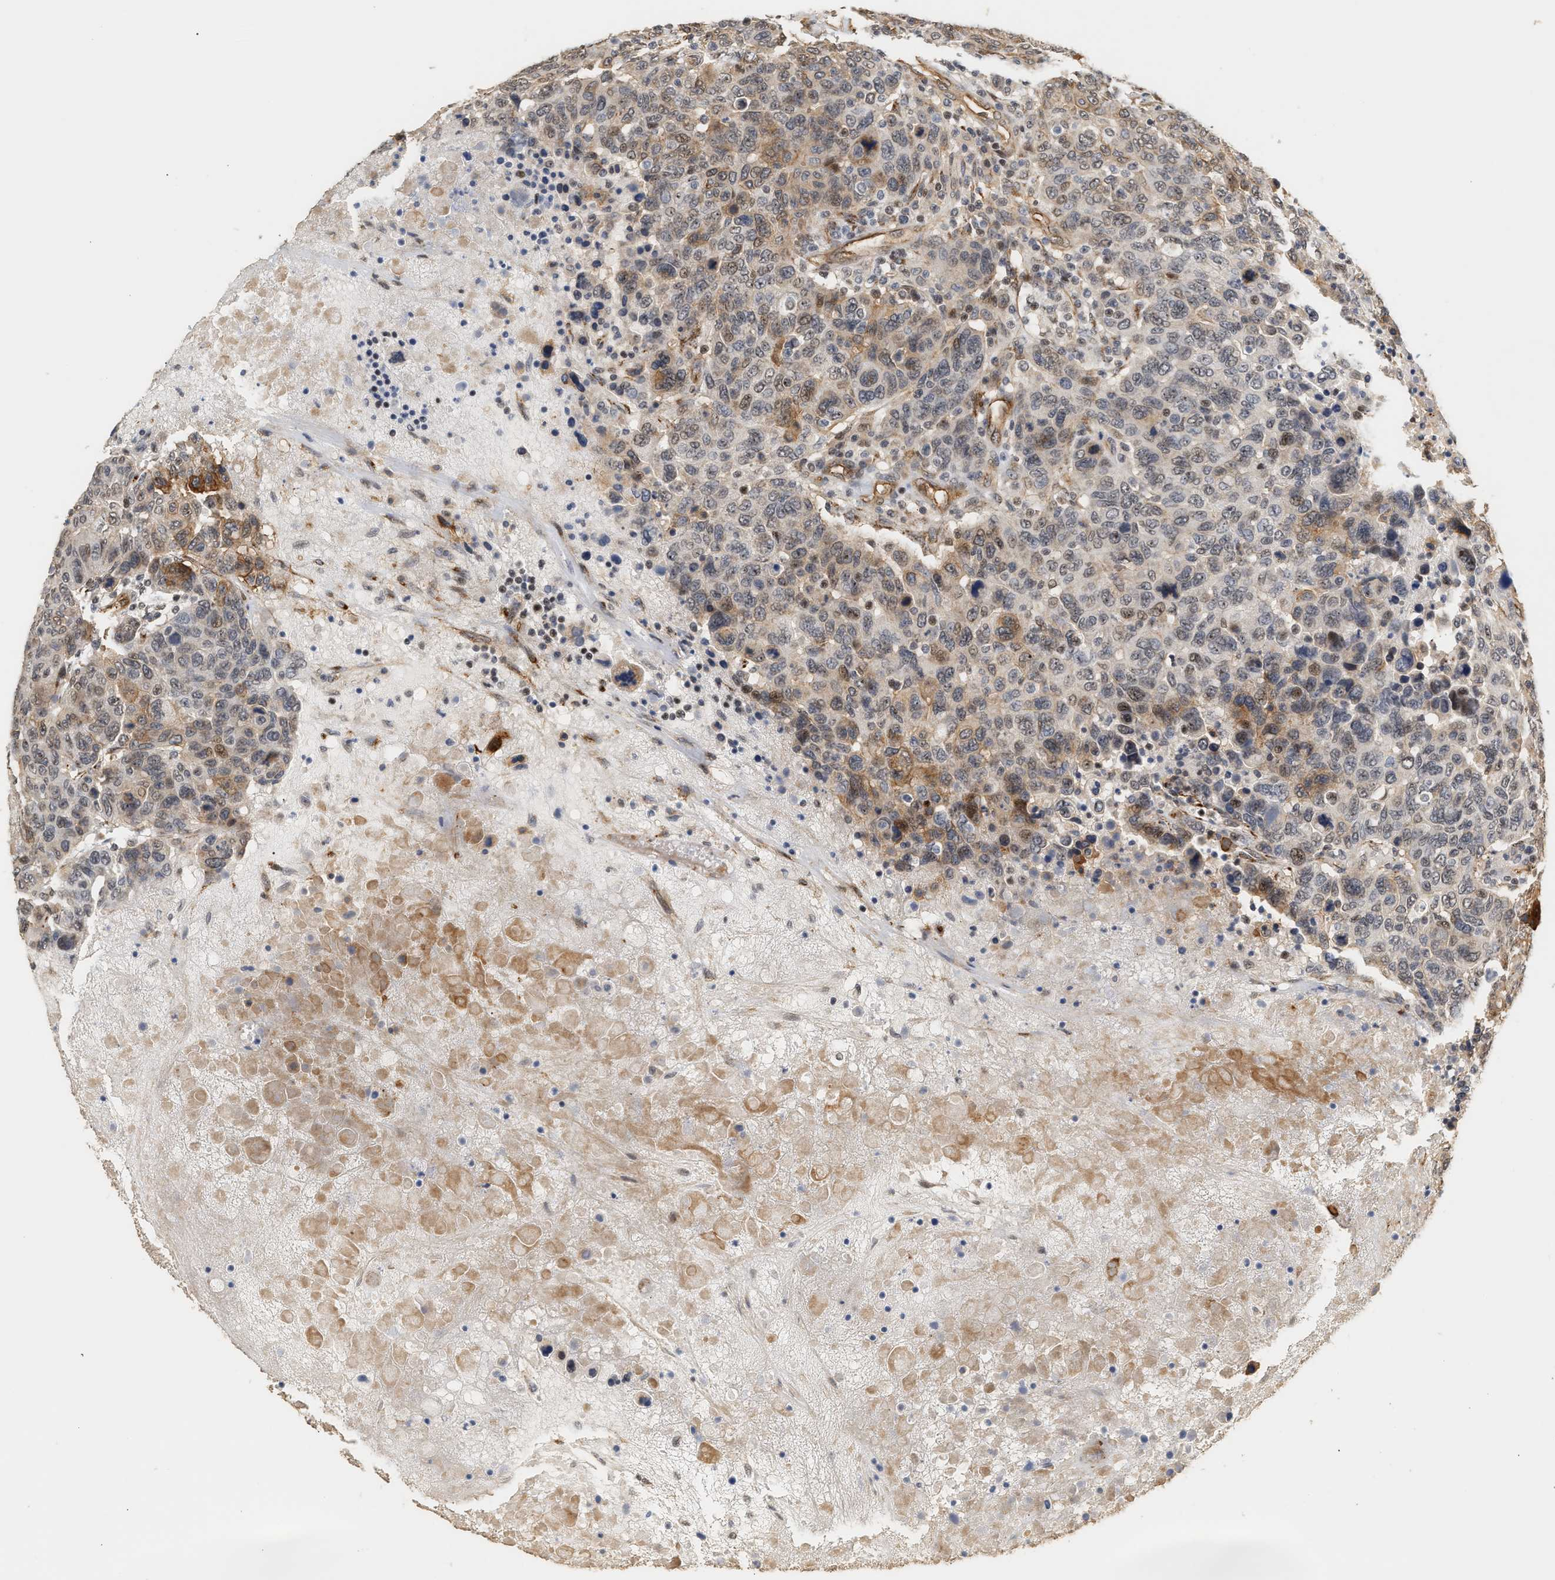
{"staining": {"intensity": "moderate", "quantity": "<25%", "location": "cytoplasmic/membranous"}, "tissue": "breast cancer", "cell_type": "Tumor cells", "image_type": "cancer", "snomed": [{"axis": "morphology", "description": "Duct carcinoma"}, {"axis": "topography", "description": "Breast"}], "caption": "Protein analysis of breast cancer (infiltrating ductal carcinoma) tissue reveals moderate cytoplasmic/membranous expression in about <25% of tumor cells. (DAB IHC with brightfield microscopy, high magnification).", "gene": "PLXND1", "patient": {"sex": "female", "age": 37}}